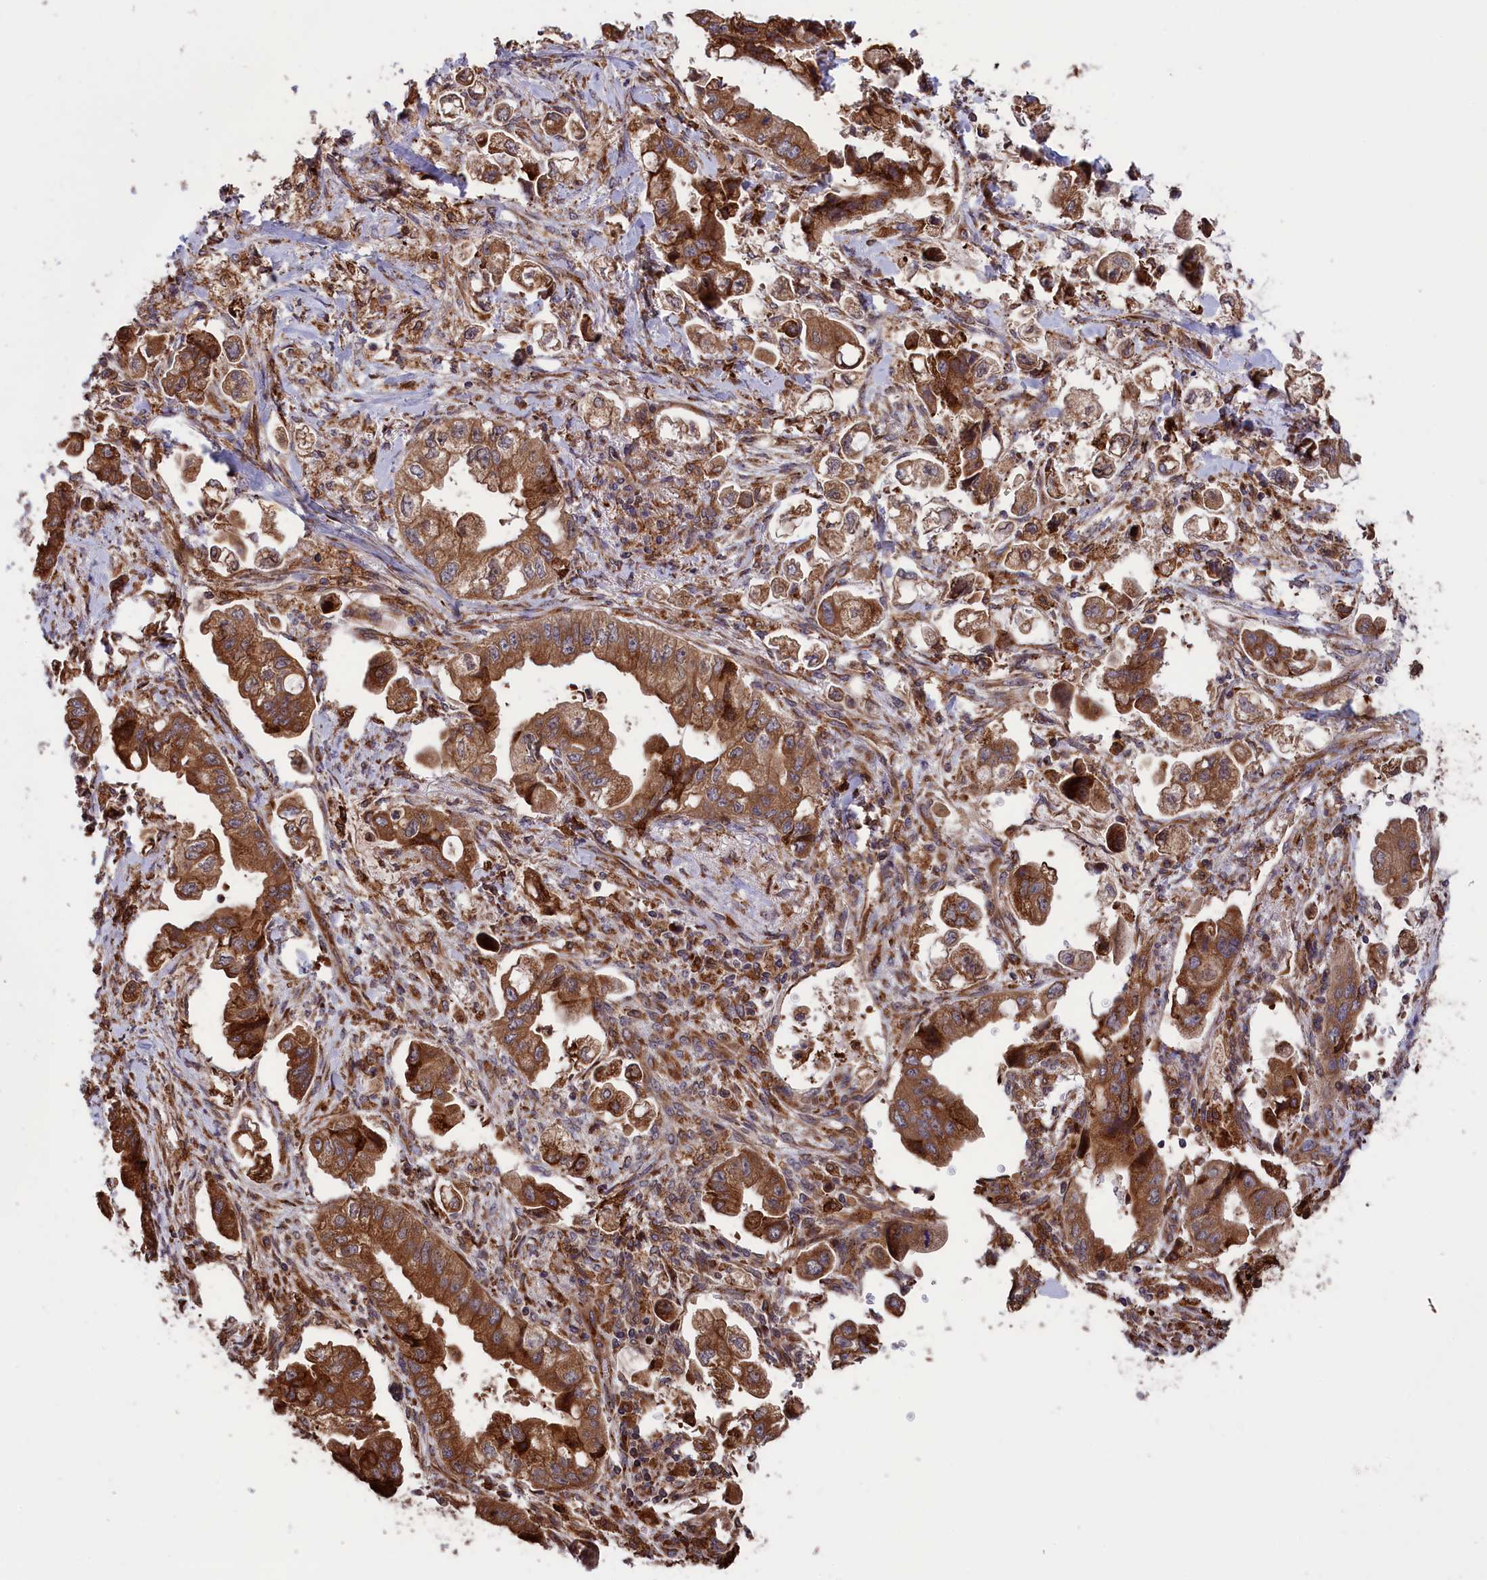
{"staining": {"intensity": "moderate", "quantity": ">75%", "location": "cytoplasmic/membranous"}, "tissue": "stomach cancer", "cell_type": "Tumor cells", "image_type": "cancer", "snomed": [{"axis": "morphology", "description": "Adenocarcinoma, NOS"}, {"axis": "topography", "description": "Stomach"}], "caption": "Protein analysis of stomach adenocarcinoma tissue displays moderate cytoplasmic/membranous positivity in about >75% of tumor cells.", "gene": "PLA2G4C", "patient": {"sex": "male", "age": 62}}